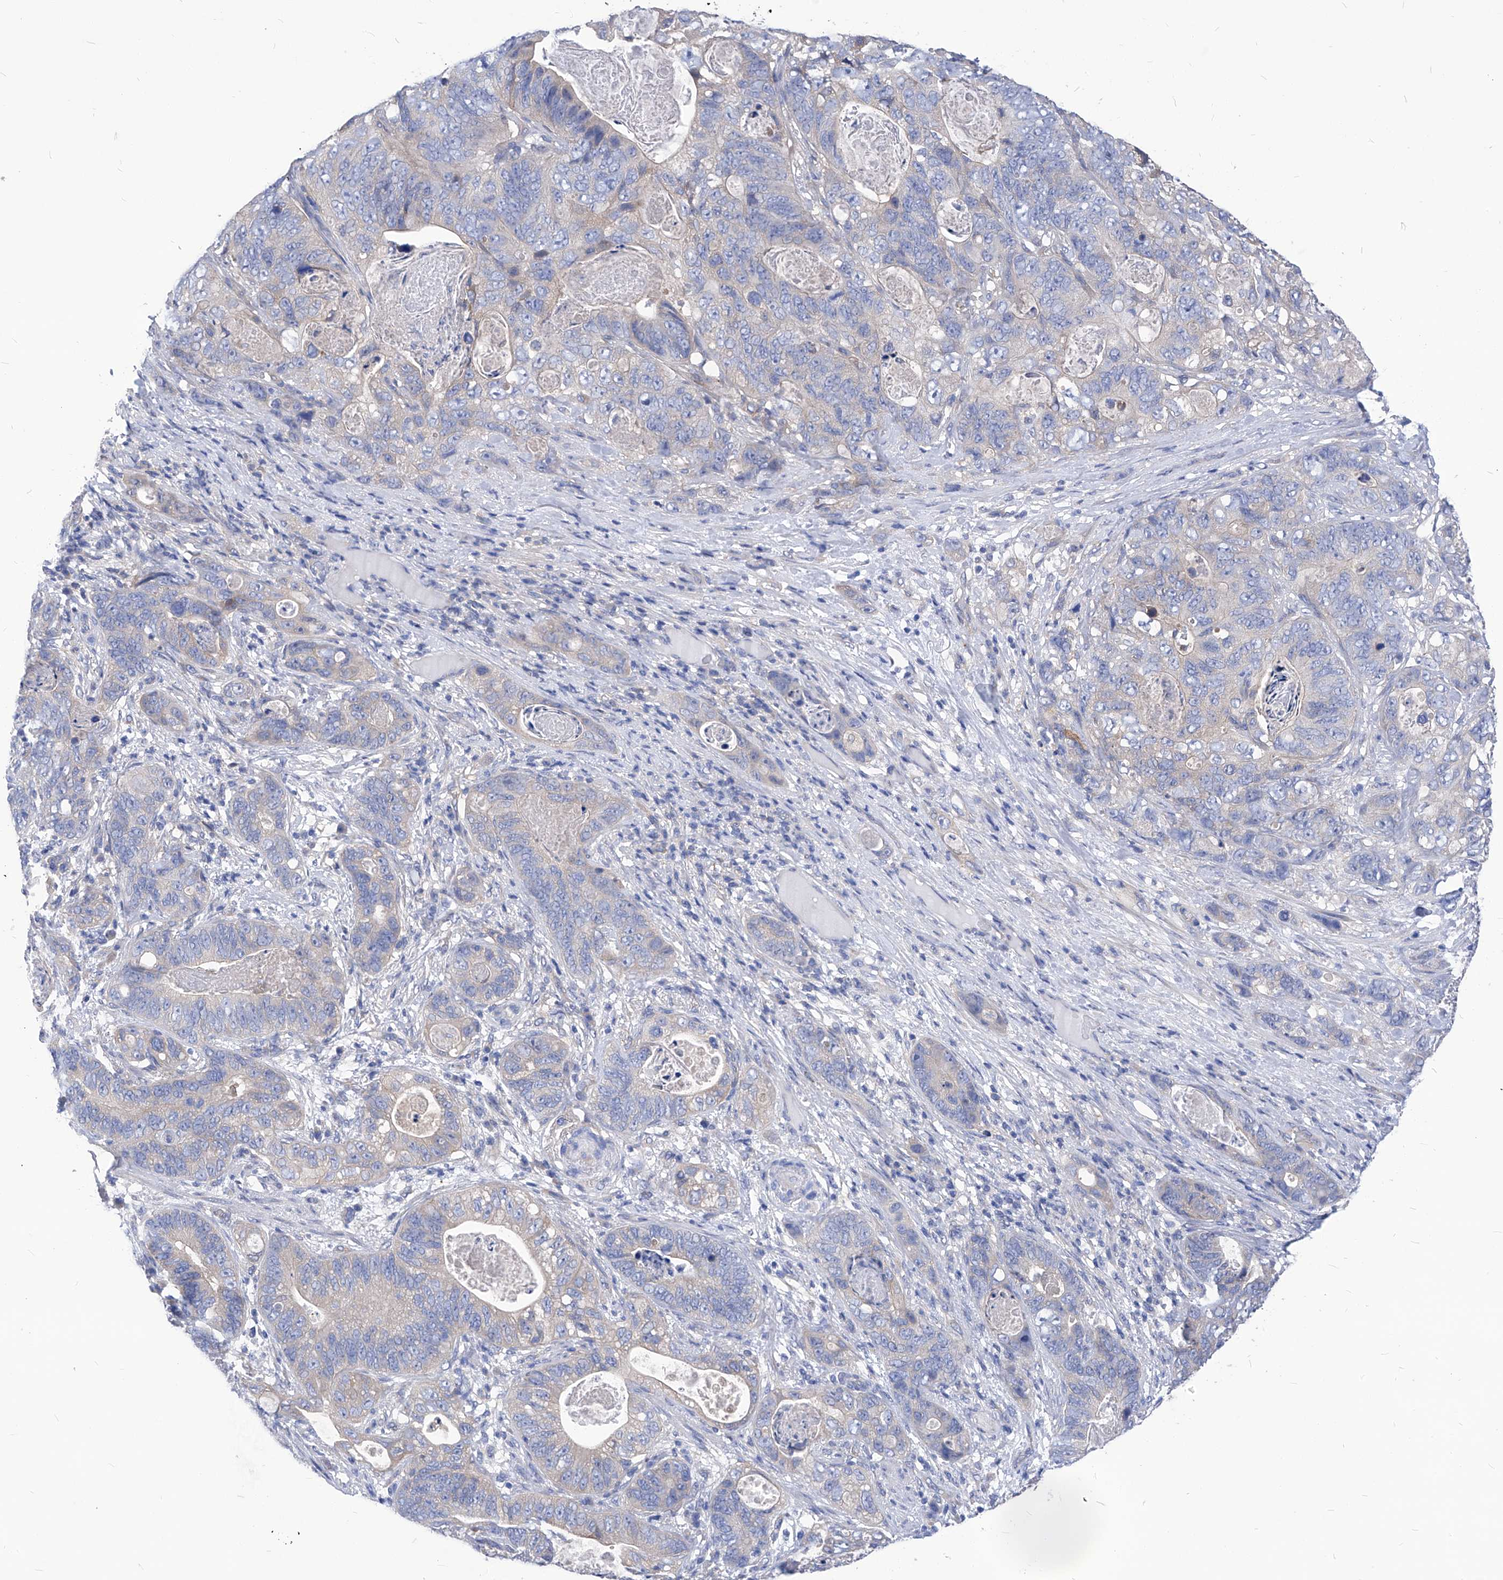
{"staining": {"intensity": "negative", "quantity": "none", "location": "none"}, "tissue": "stomach cancer", "cell_type": "Tumor cells", "image_type": "cancer", "snomed": [{"axis": "morphology", "description": "Normal tissue, NOS"}, {"axis": "morphology", "description": "Adenocarcinoma, NOS"}, {"axis": "topography", "description": "Stomach"}], "caption": "Photomicrograph shows no significant protein positivity in tumor cells of stomach adenocarcinoma.", "gene": "XPNPEP1", "patient": {"sex": "female", "age": 89}}